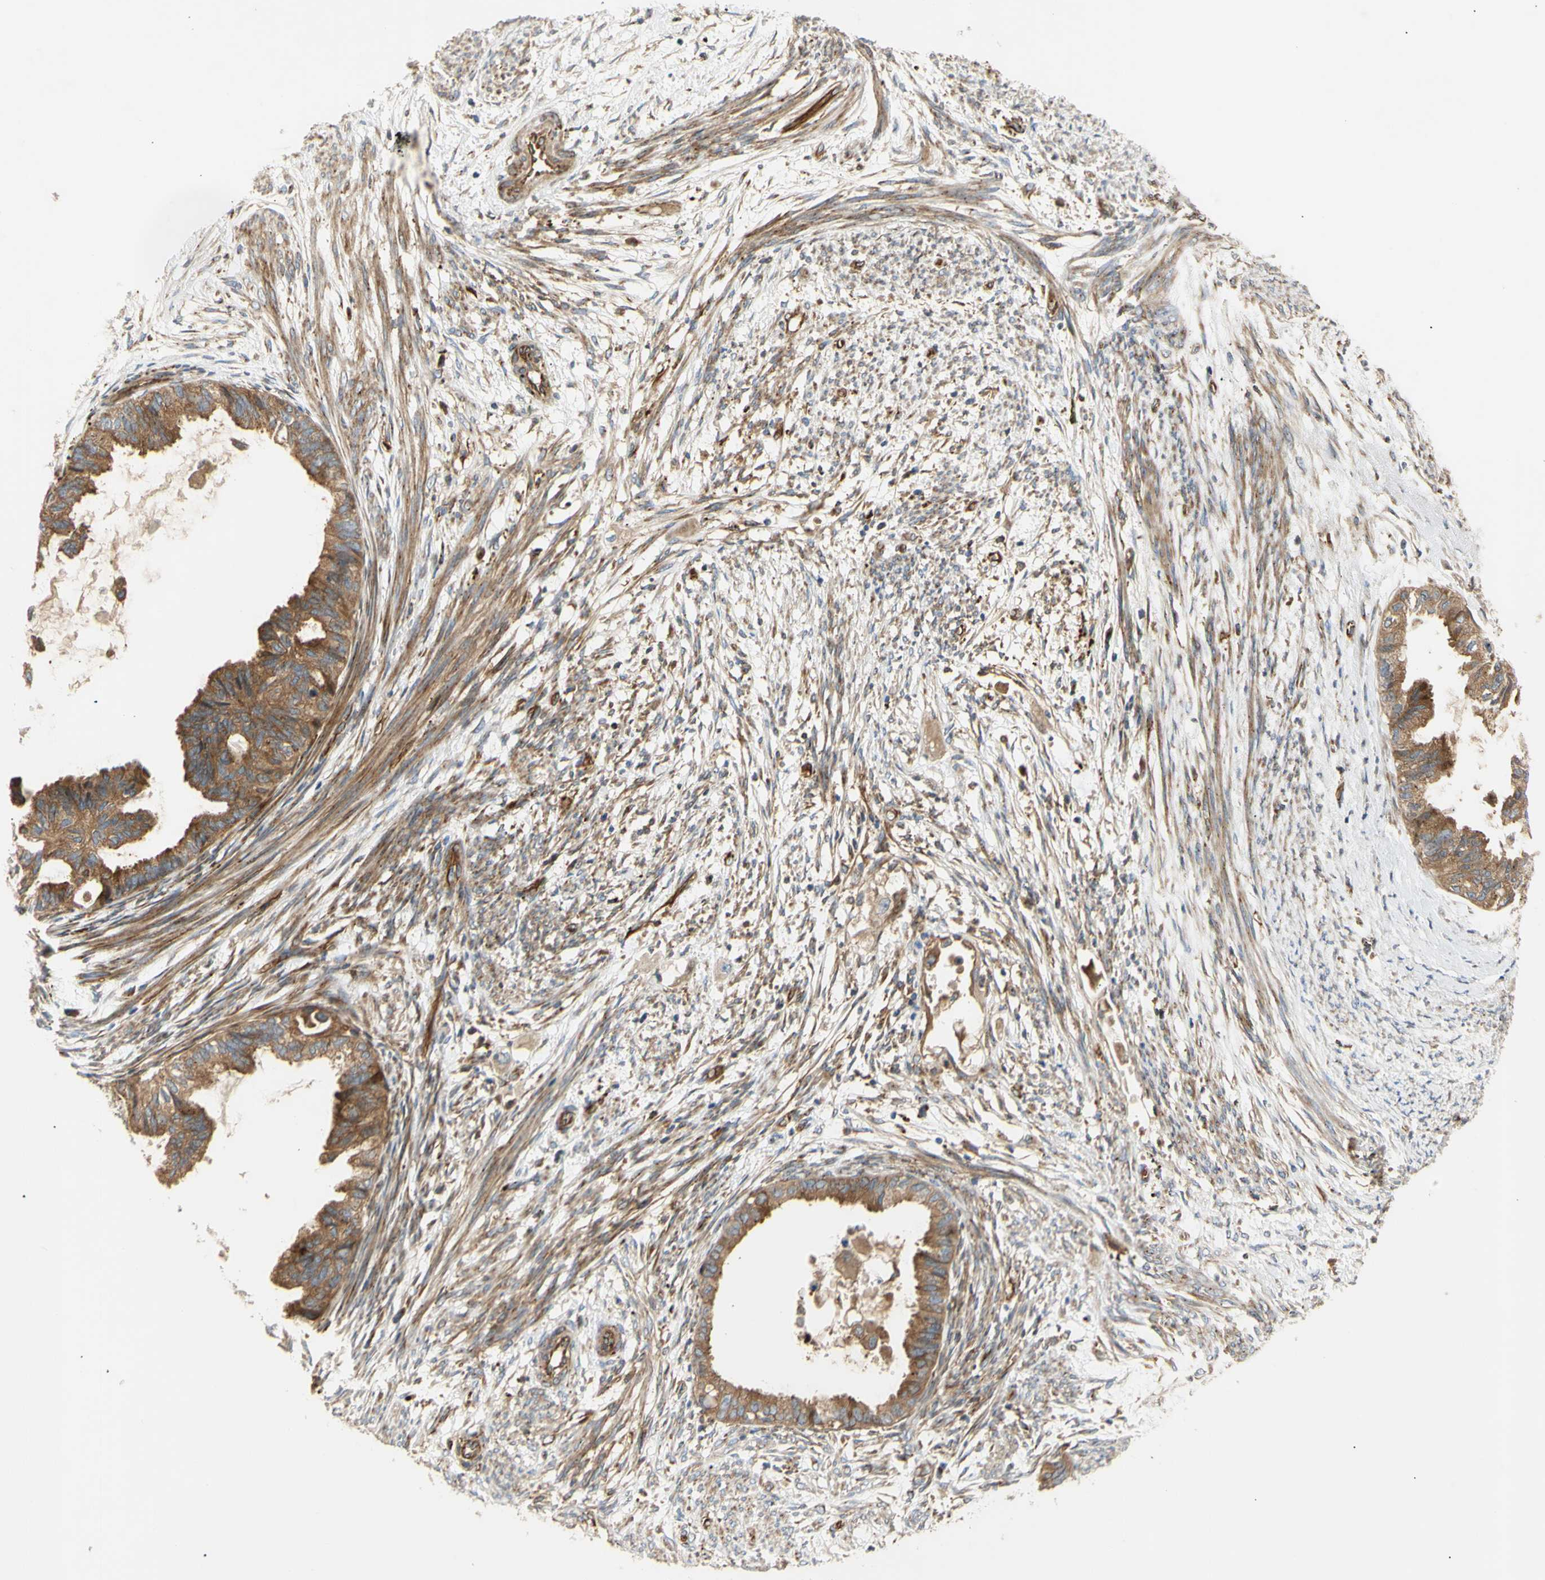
{"staining": {"intensity": "moderate", "quantity": ">75%", "location": "cytoplasmic/membranous"}, "tissue": "cervical cancer", "cell_type": "Tumor cells", "image_type": "cancer", "snomed": [{"axis": "morphology", "description": "Normal tissue, NOS"}, {"axis": "morphology", "description": "Adenocarcinoma, NOS"}, {"axis": "topography", "description": "Cervix"}, {"axis": "topography", "description": "Endometrium"}], "caption": "Adenocarcinoma (cervical) stained with a protein marker reveals moderate staining in tumor cells.", "gene": "TUBG2", "patient": {"sex": "female", "age": 86}}